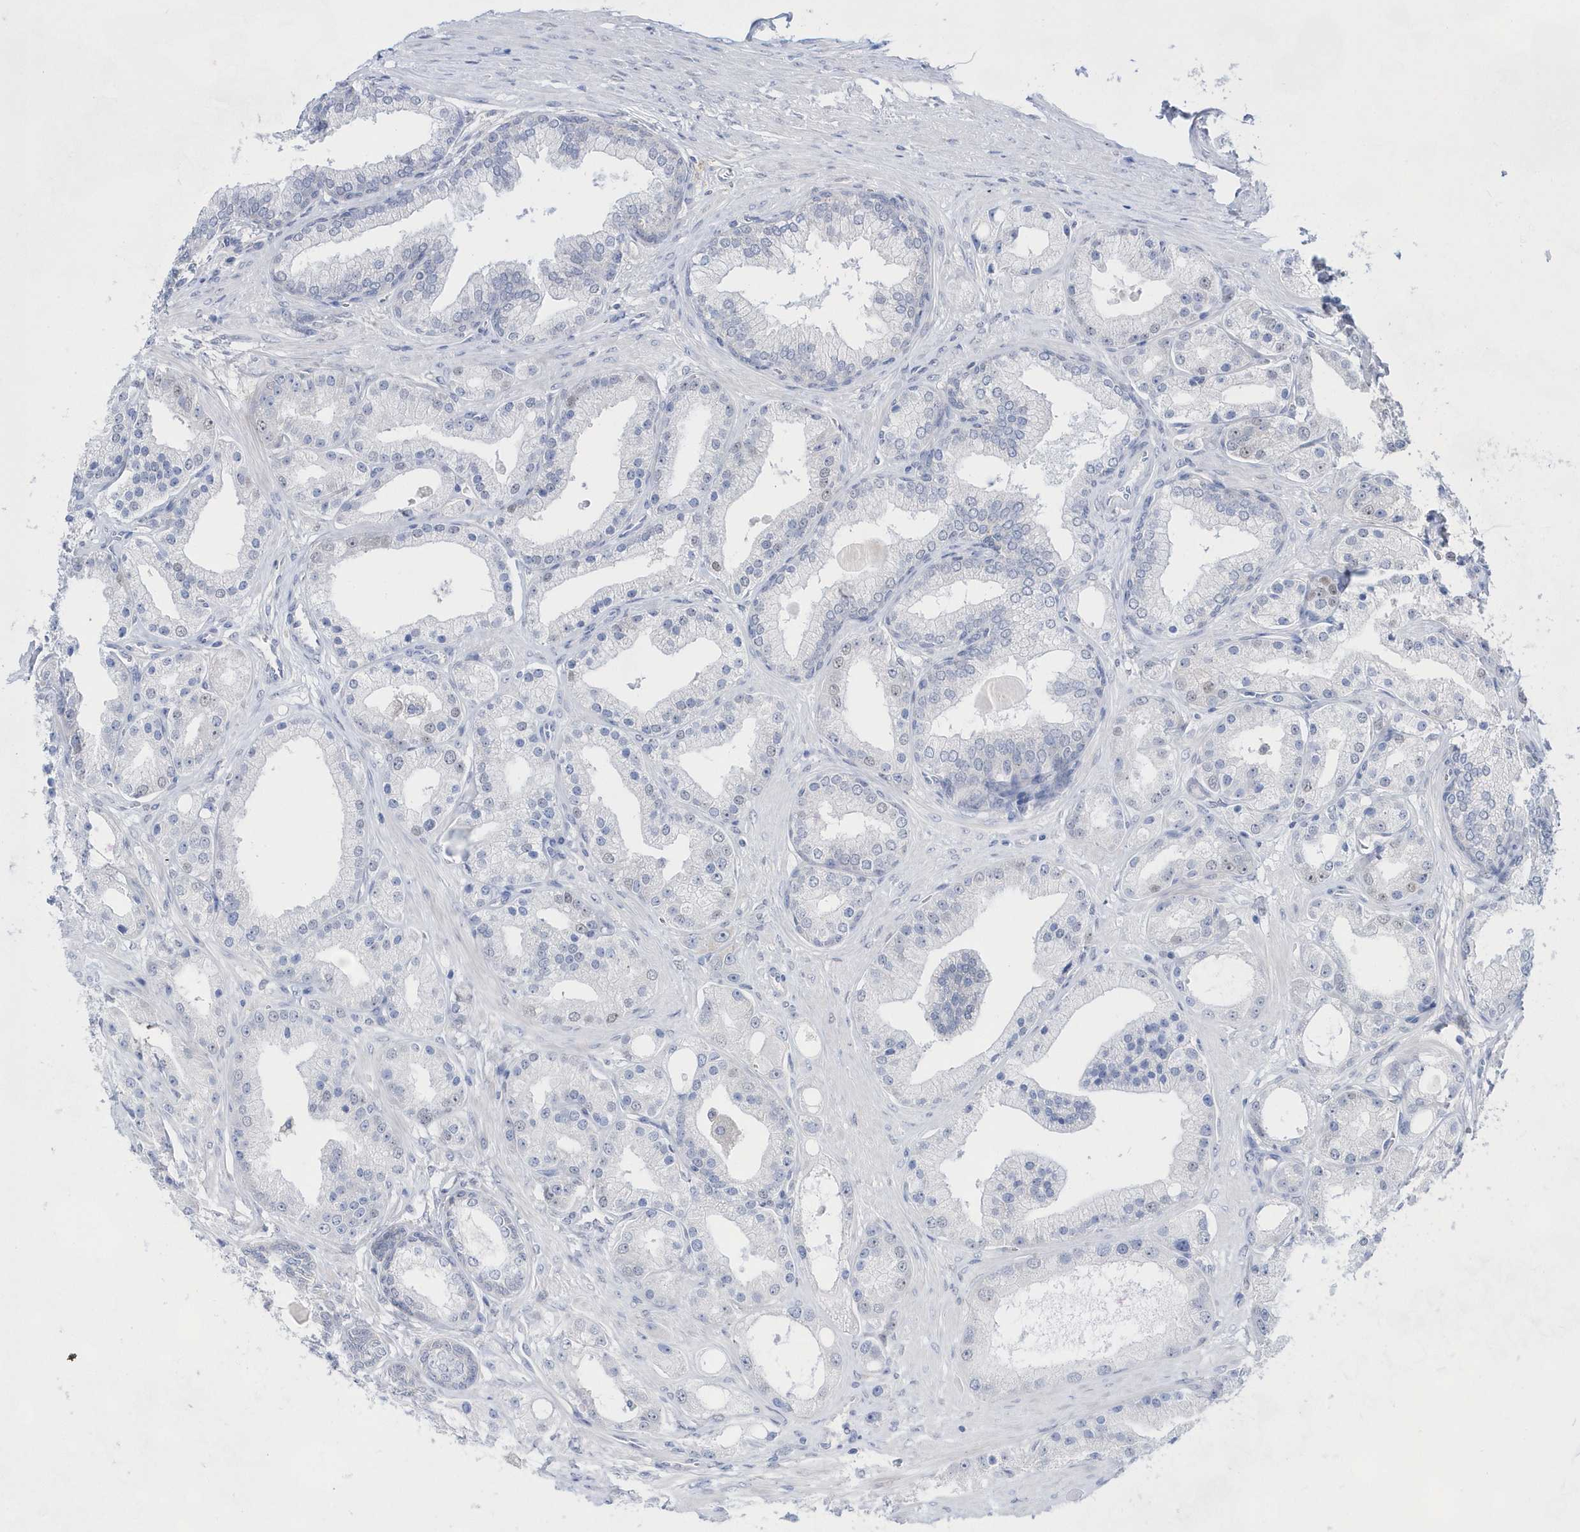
{"staining": {"intensity": "negative", "quantity": "none", "location": "none"}, "tissue": "prostate cancer", "cell_type": "Tumor cells", "image_type": "cancer", "snomed": [{"axis": "morphology", "description": "Adenocarcinoma, Low grade"}, {"axis": "topography", "description": "Prostate"}], "caption": "IHC image of neoplastic tissue: low-grade adenocarcinoma (prostate) stained with DAB (3,3'-diaminobenzidine) exhibits no significant protein expression in tumor cells.", "gene": "BDH2", "patient": {"sex": "male", "age": 67}}